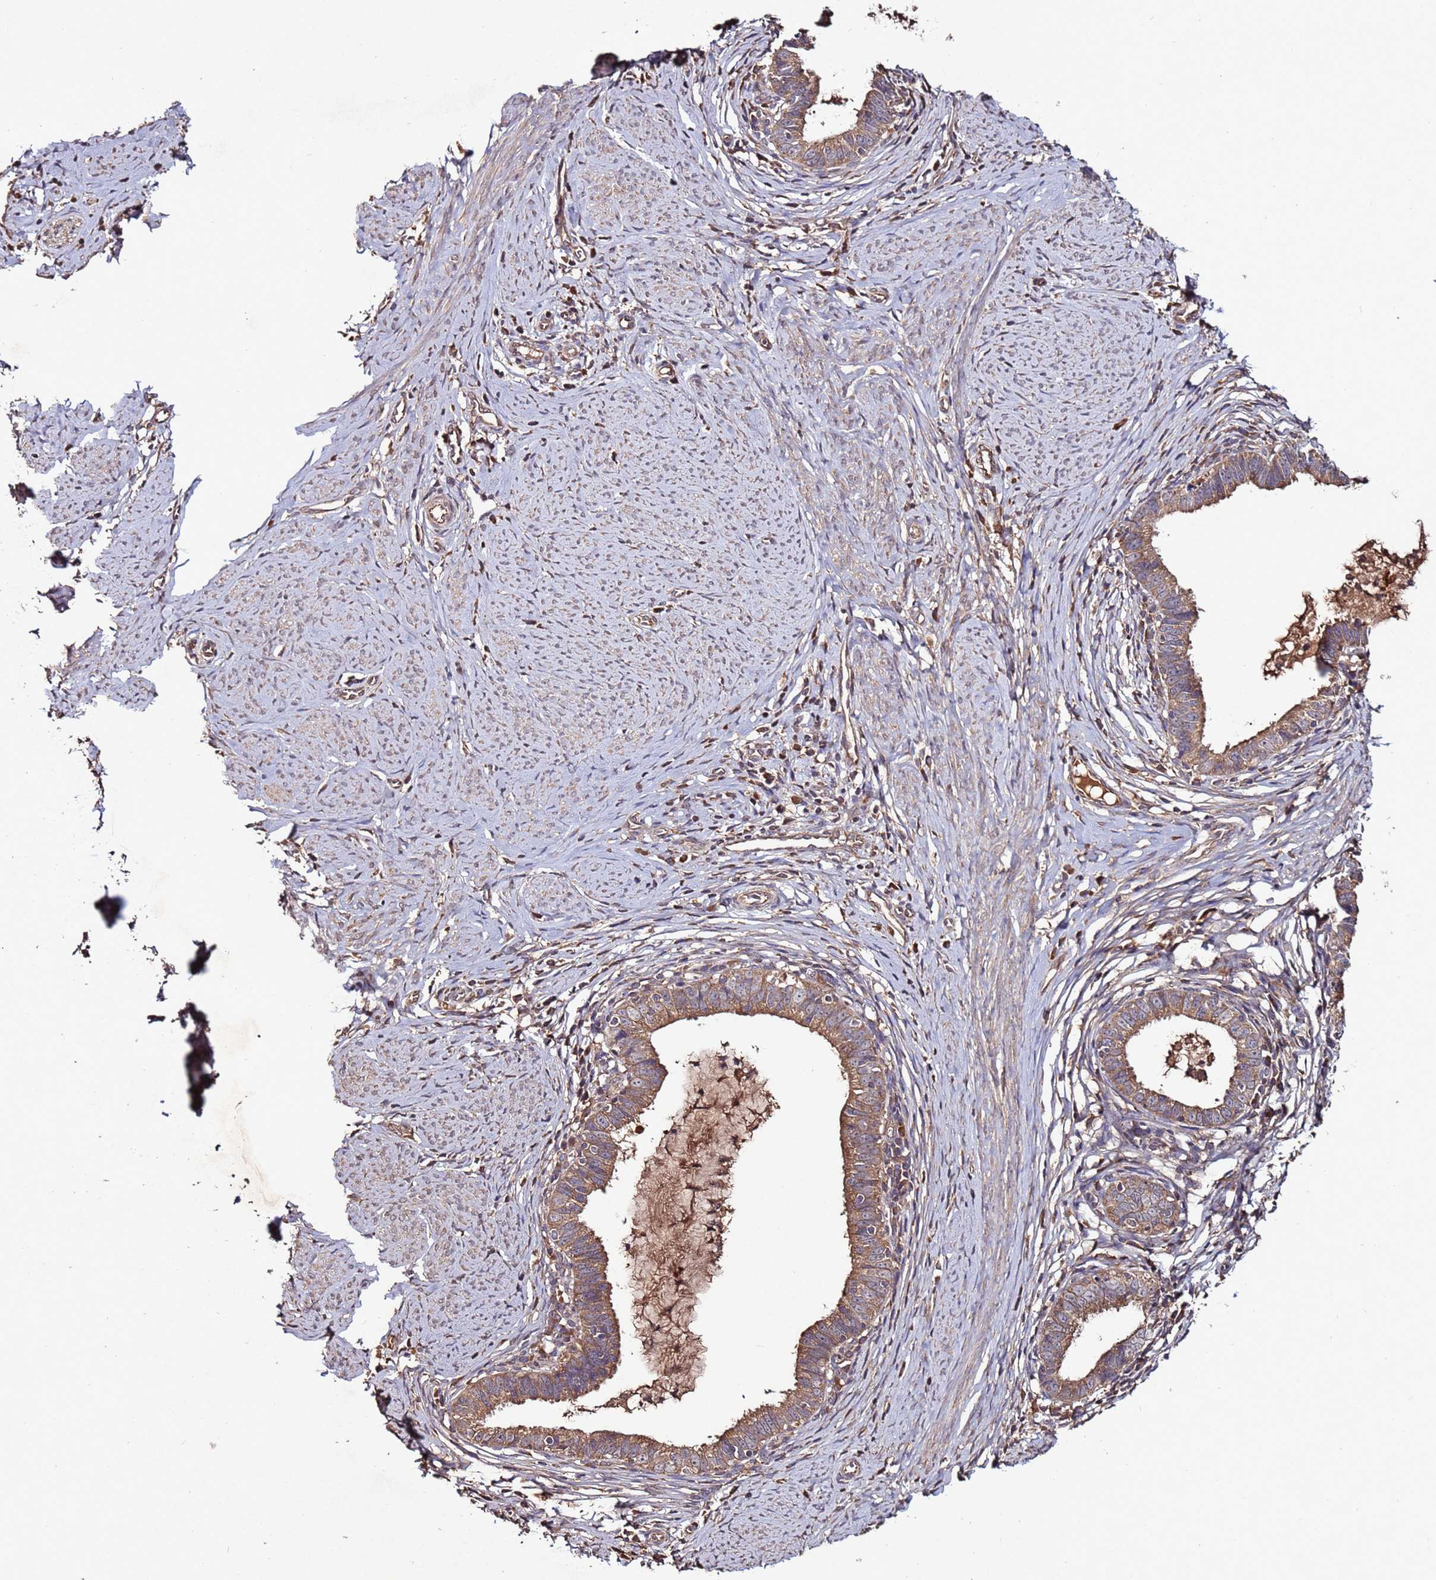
{"staining": {"intensity": "moderate", "quantity": ">75%", "location": "cytoplasmic/membranous"}, "tissue": "cervical cancer", "cell_type": "Tumor cells", "image_type": "cancer", "snomed": [{"axis": "morphology", "description": "Adenocarcinoma, NOS"}, {"axis": "topography", "description": "Cervix"}], "caption": "A brown stain labels moderate cytoplasmic/membranous positivity of a protein in cervical cancer (adenocarcinoma) tumor cells.", "gene": "RPS15A", "patient": {"sex": "female", "age": 36}}